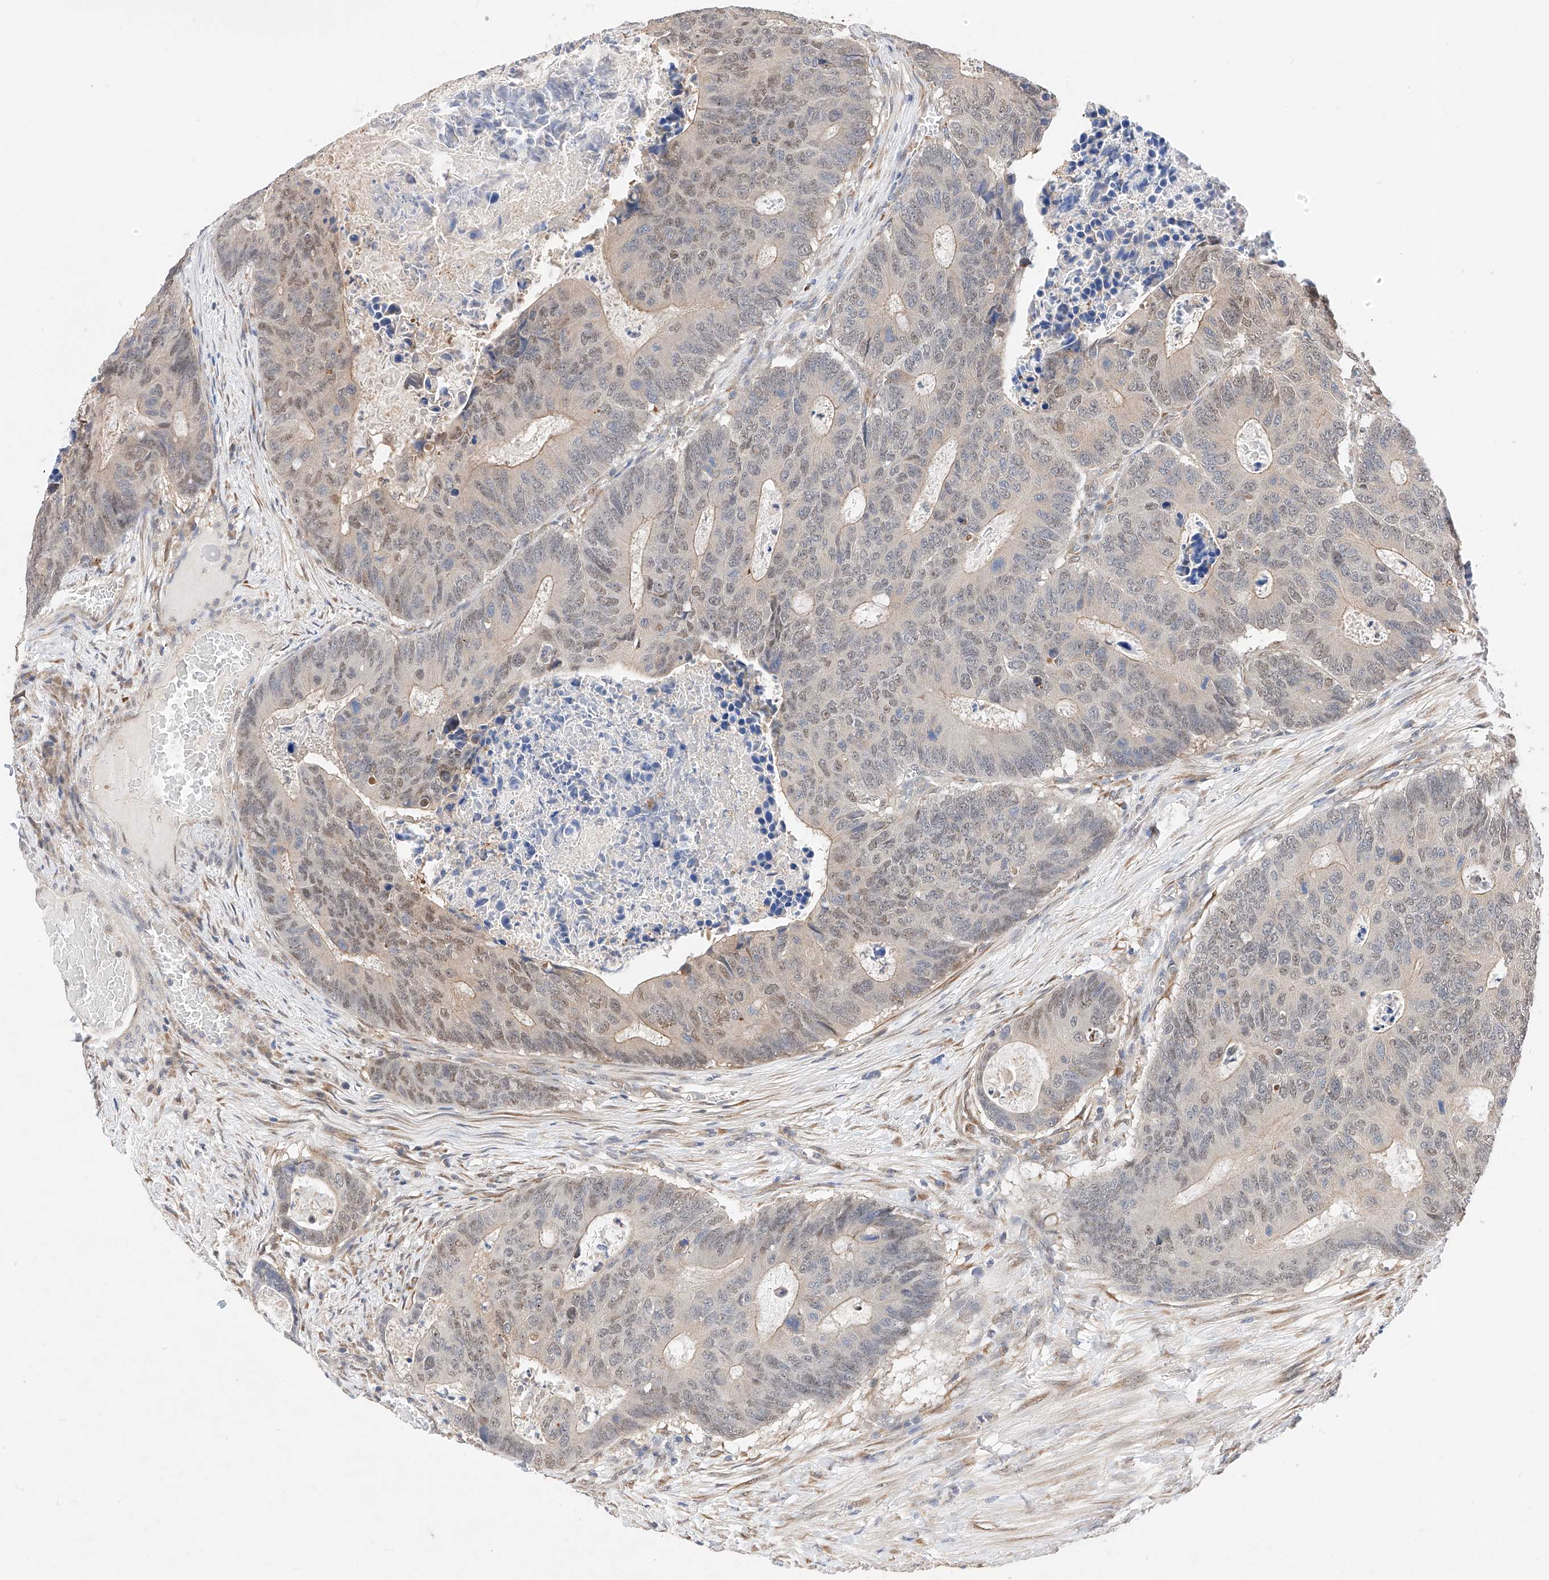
{"staining": {"intensity": "weak", "quantity": "25%-75%", "location": "nuclear"}, "tissue": "colorectal cancer", "cell_type": "Tumor cells", "image_type": "cancer", "snomed": [{"axis": "morphology", "description": "Adenocarcinoma, NOS"}, {"axis": "topography", "description": "Colon"}], "caption": "Weak nuclear expression for a protein is present in approximately 25%-75% of tumor cells of colorectal adenocarcinoma using immunohistochemistry.", "gene": "ZSCAN4", "patient": {"sex": "male", "age": 87}}